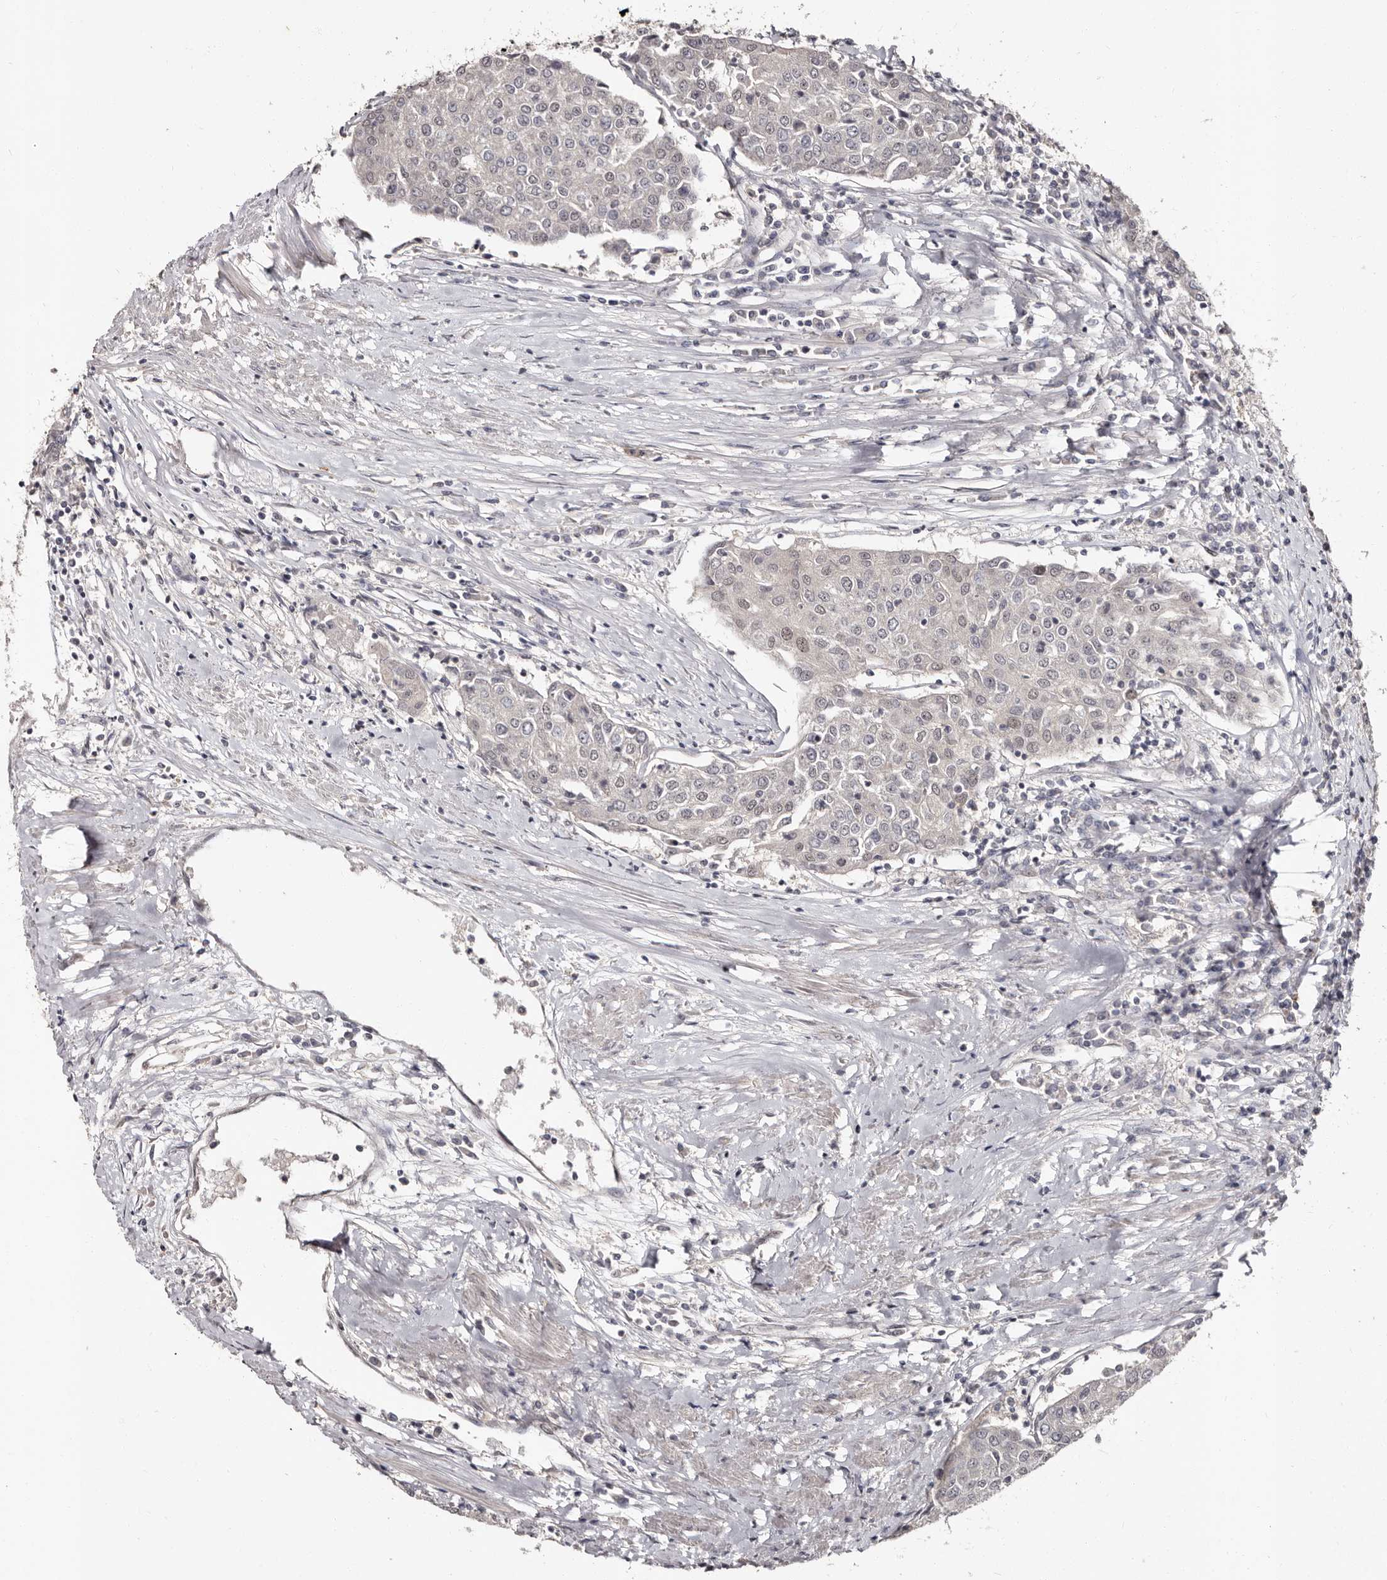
{"staining": {"intensity": "negative", "quantity": "none", "location": "none"}, "tissue": "urothelial cancer", "cell_type": "Tumor cells", "image_type": "cancer", "snomed": [{"axis": "morphology", "description": "Urothelial carcinoma, High grade"}, {"axis": "topography", "description": "Urinary bladder"}], "caption": "DAB immunohistochemical staining of urothelial cancer reveals no significant positivity in tumor cells.", "gene": "TBC1D22B", "patient": {"sex": "female", "age": 85}}